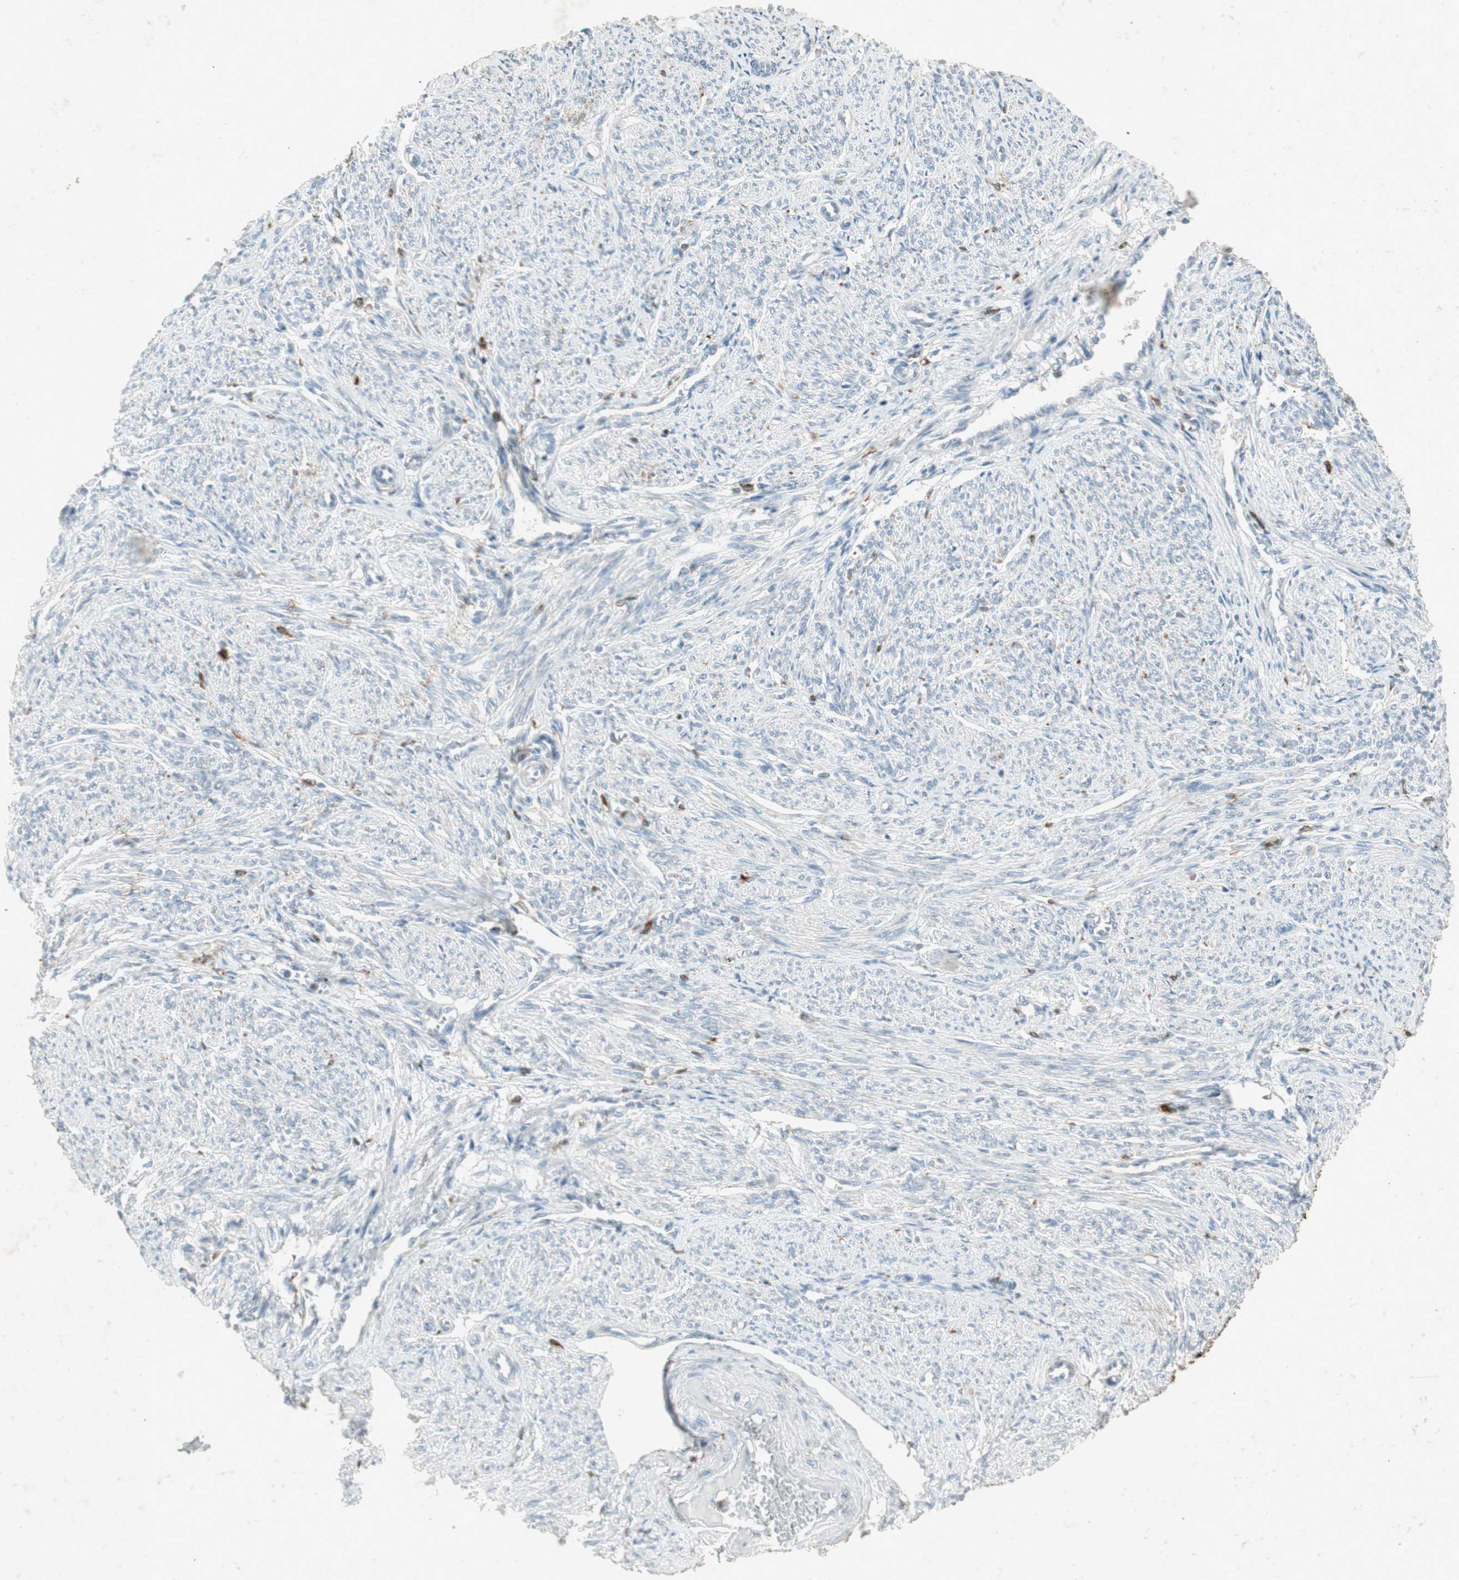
{"staining": {"intensity": "negative", "quantity": "none", "location": "none"}, "tissue": "smooth muscle", "cell_type": "Smooth muscle cells", "image_type": "normal", "snomed": [{"axis": "morphology", "description": "Normal tissue, NOS"}, {"axis": "topography", "description": "Smooth muscle"}], "caption": "Immunohistochemical staining of unremarkable human smooth muscle displays no significant expression in smooth muscle cells. Brightfield microscopy of immunohistochemistry (IHC) stained with DAB (brown) and hematoxylin (blue), captured at high magnification.", "gene": "TYROBP", "patient": {"sex": "female", "age": 65}}